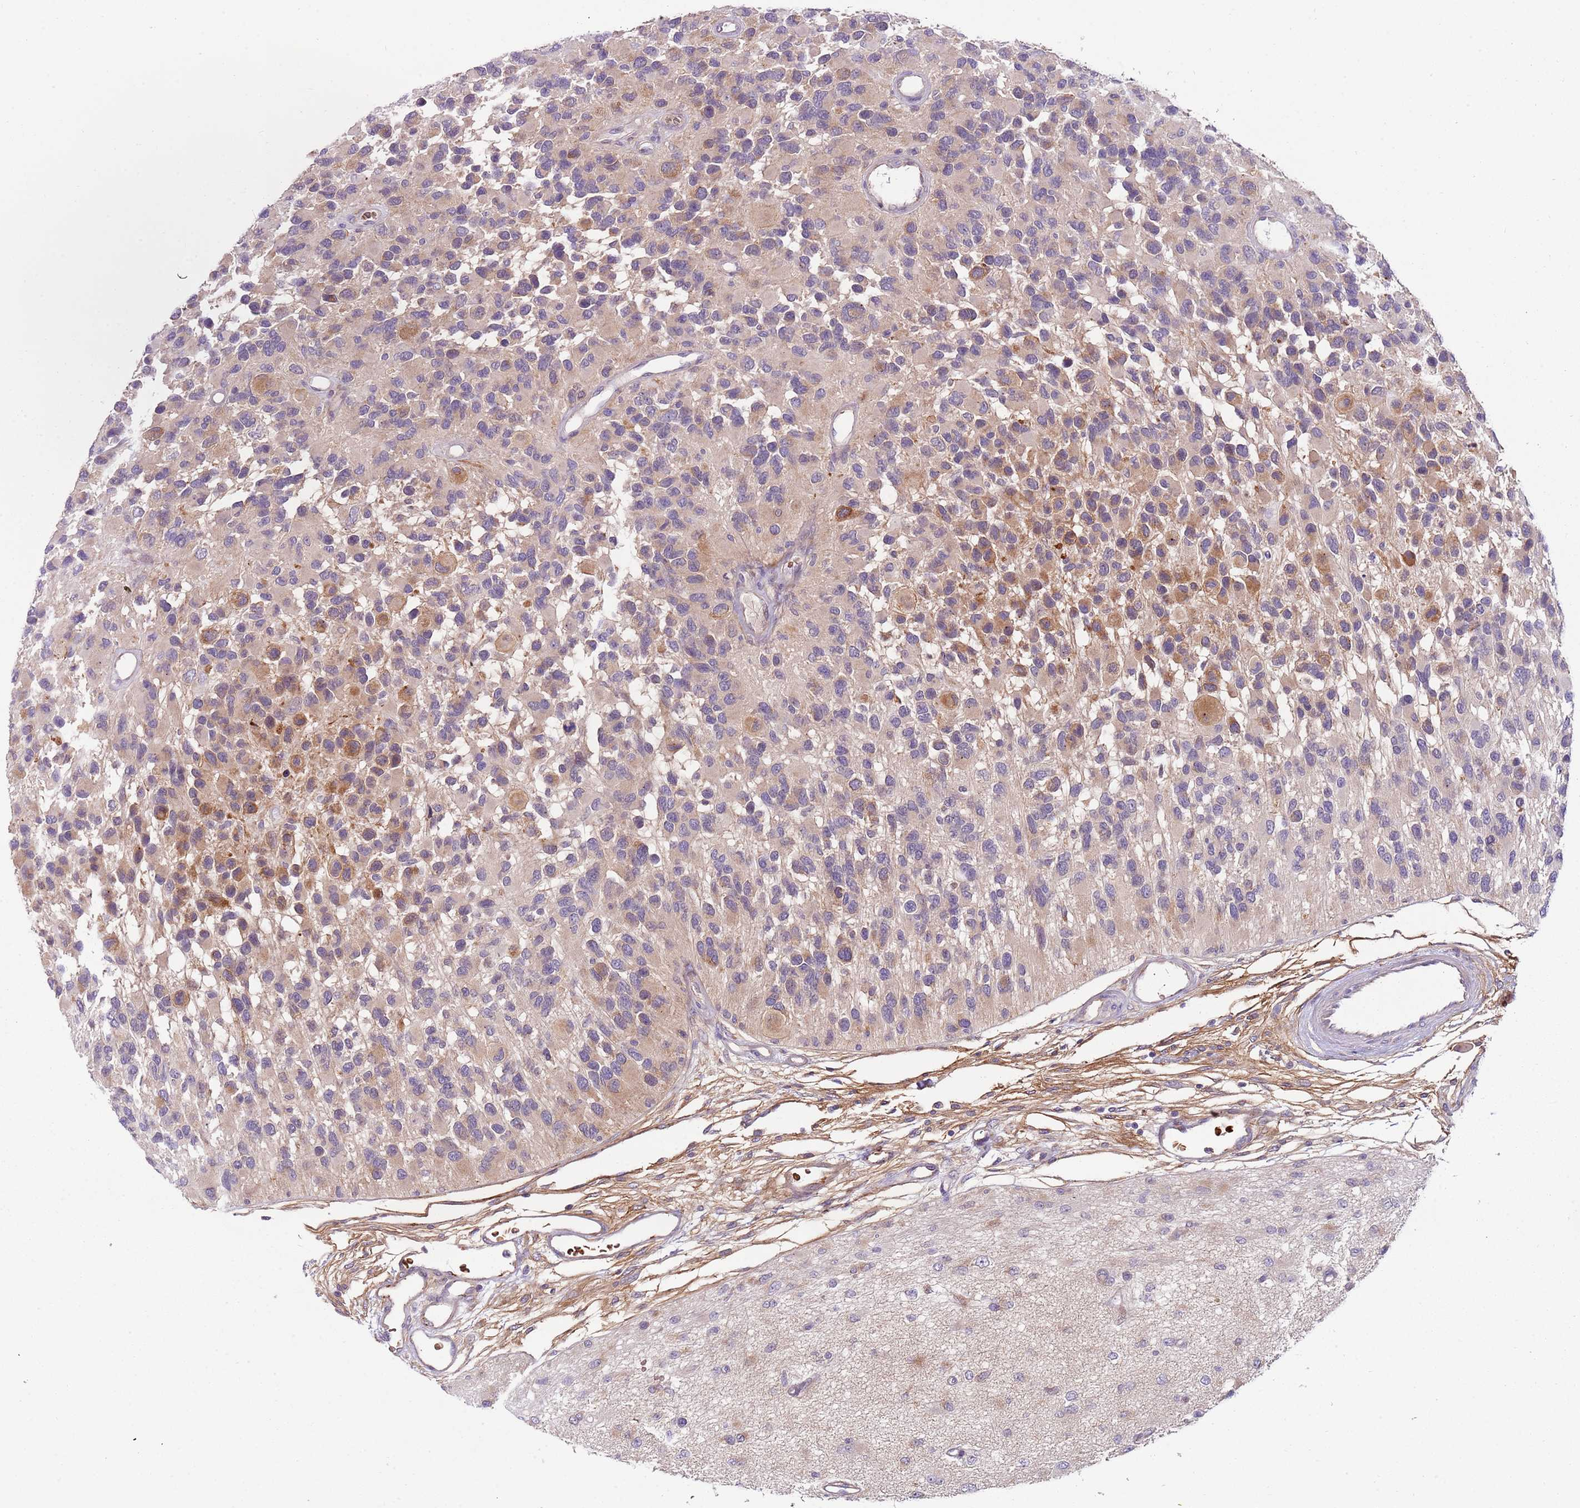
{"staining": {"intensity": "moderate", "quantity": "<25%", "location": "cytoplasmic/membranous"}, "tissue": "glioma", "cell_type": "Tumor cells", "image_type": "cancer", "snomed": [{"axis": "morphology", "description": "Glioma, malignant, High grade"}, {"axis": "topography", "description": "Brain"}], "caption": "IHC (DAB (3,3'-diaminobenzidine)) staining of human malignant high-grade glioma reveals moderate cytoplasmic/membranous protein positivity in about <25% of tumor cells.", "gene": "VWCE", "patient": {"sex": "male", "age": 77}}